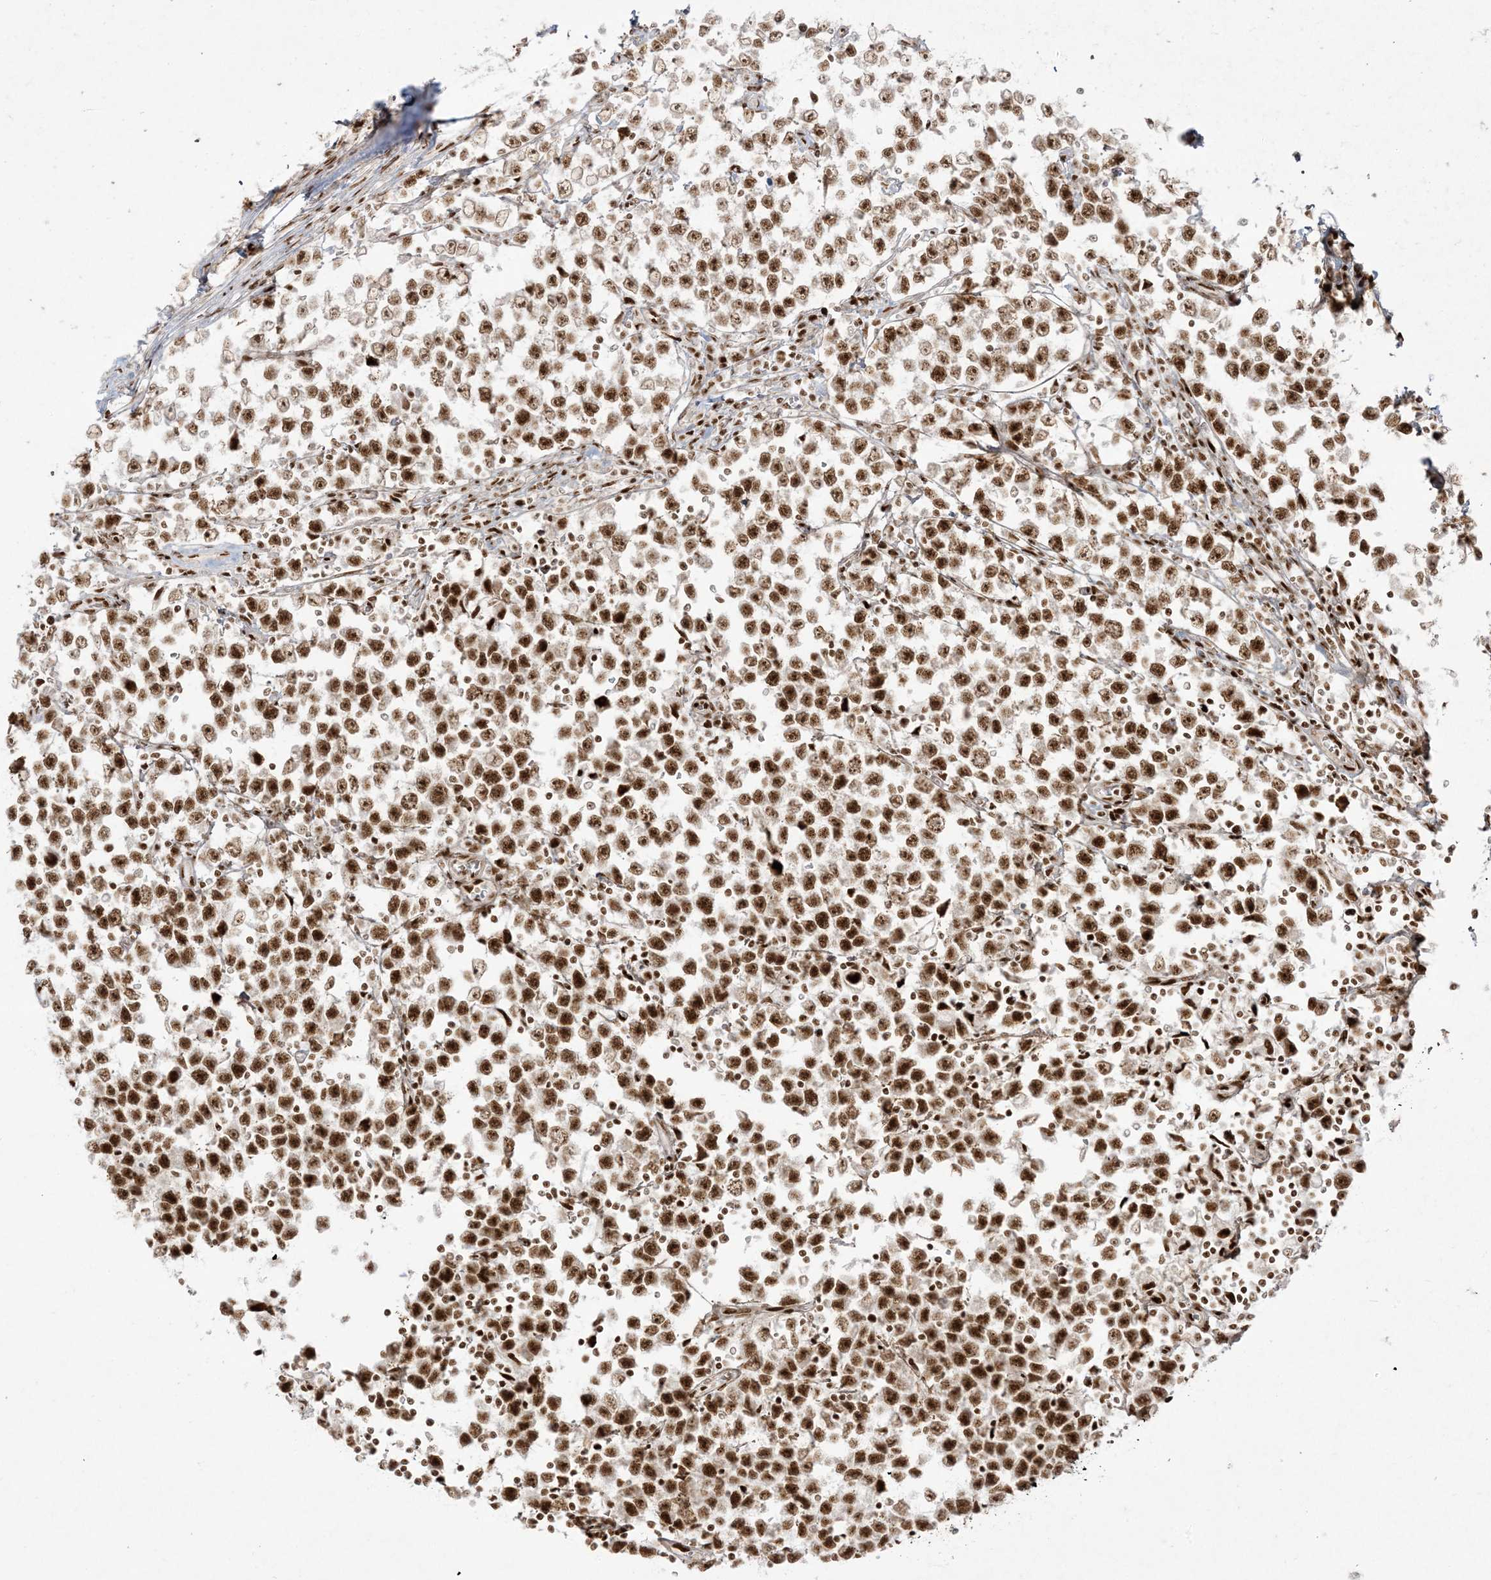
{"staining": {"intensity": "strong", "quantity": ">75%", "location": "nuclear"}, "tissue": "testis cancer", "cell_type": "Tumor cells", "image_type": "cancer", "snomed": [{"axis": "morphology", "description": "Normal tissue, NOS"}, {"axis": "morphology", "description": "Seminoma, NOS"}, {"axis": "topography", "description": "Testis"}], "caption": "Protein staining exhibits strong nuclear expression in about >75% of tumor cells in testis cancer (seminoma).", "gene": "RBM10", "patient": {"sex": "male", "age": 43}}